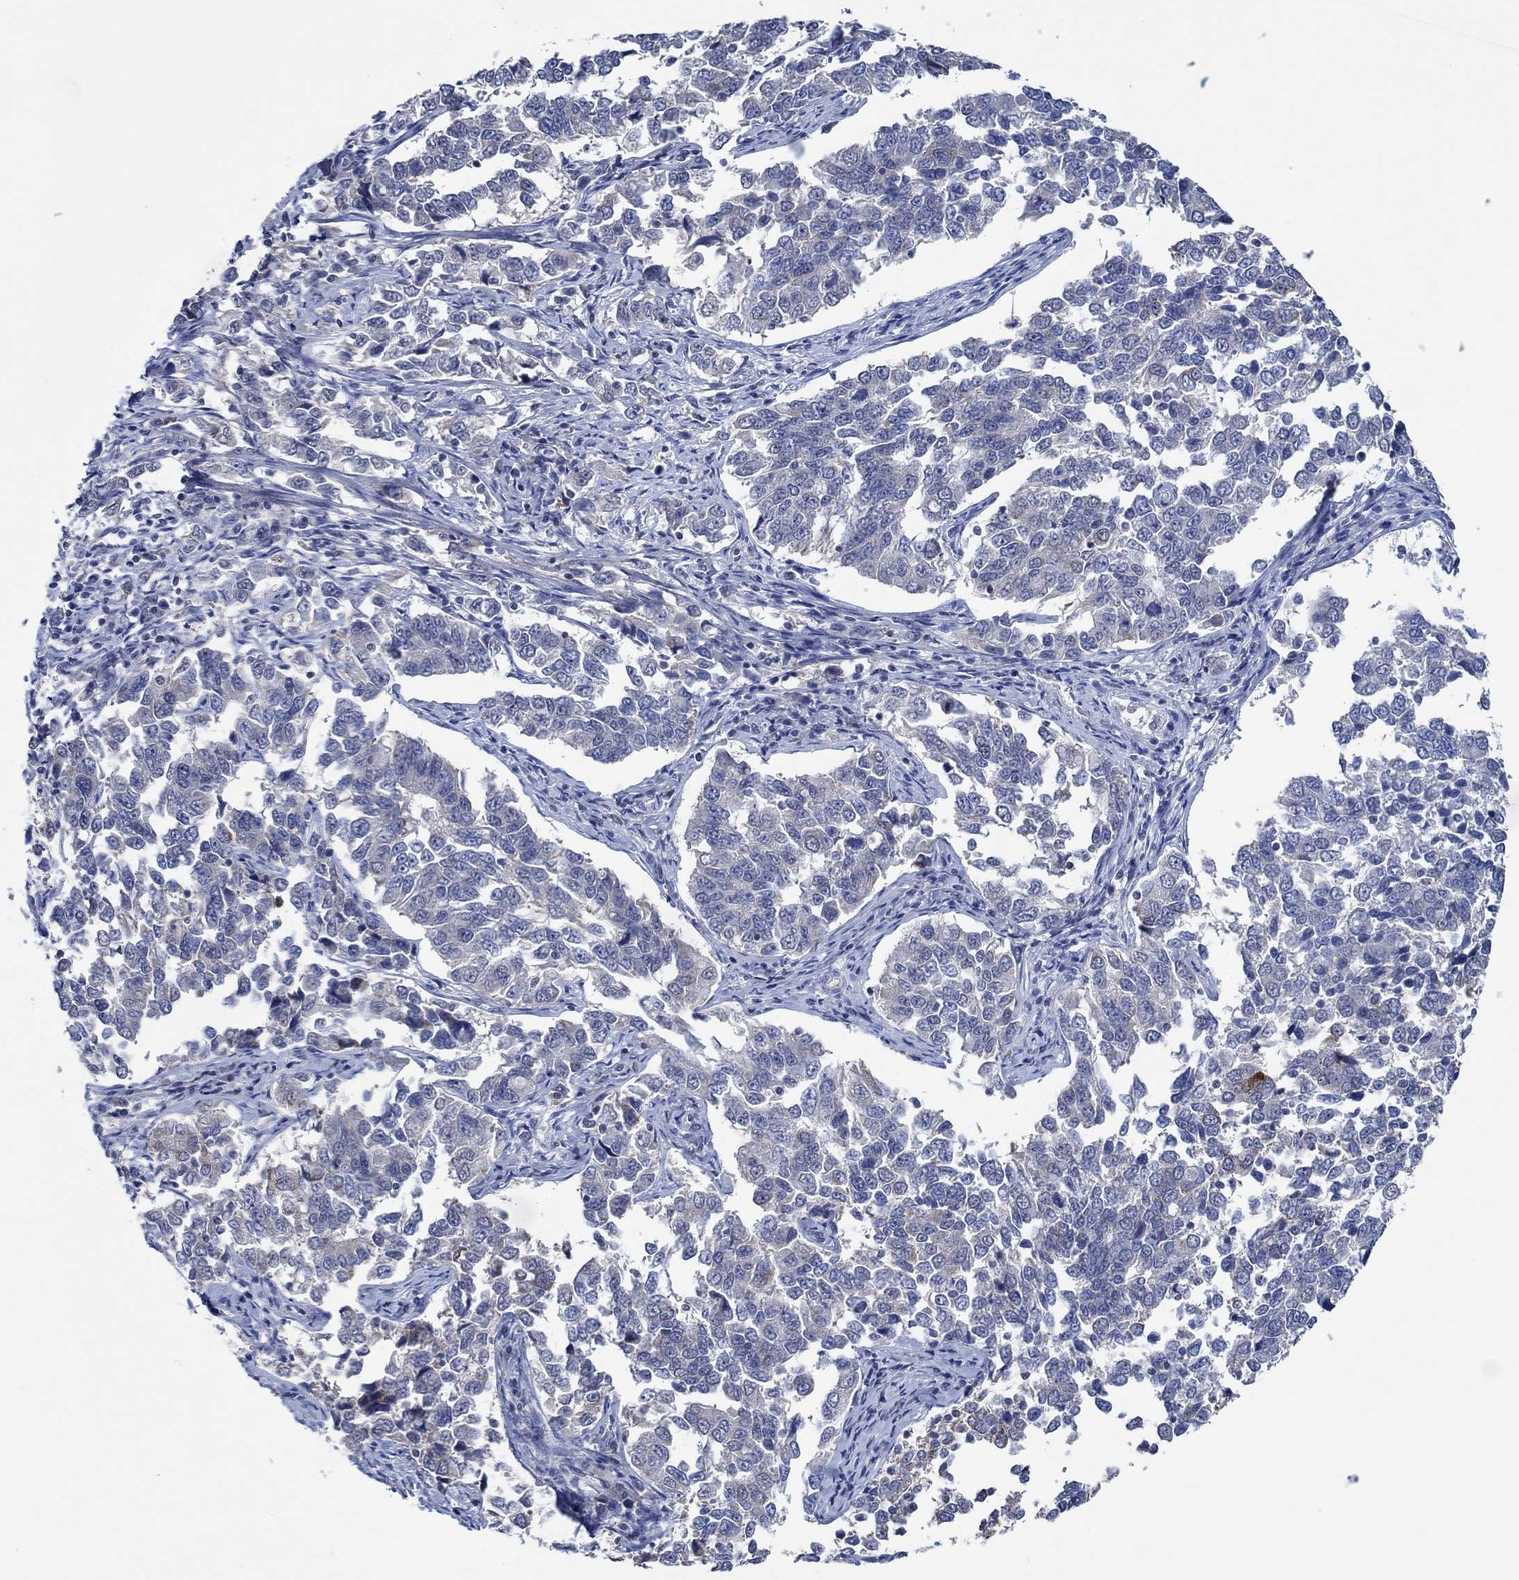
{"staining": {"intensity": "strong", "quantity": "<25%", "location": "cytoplasmic/membranous"}, "tissue": "endometrial cancer", "cell_type": "Tumor cells", "image_type": "cancer", "snomed": [{"axis": "morphology", "description": "Adenocarcinoma, NOS"}, {"axis": "topography", "description": "Endometrium"}], "caption": "Protein expression analysis of human adenocarcinoma (endometrial) reveals strong cytoplasmic/membranous positivity in about <25% of tumor cells.", "gene": "PRRT3", "patient": {"sex": "female", "age": 43}}